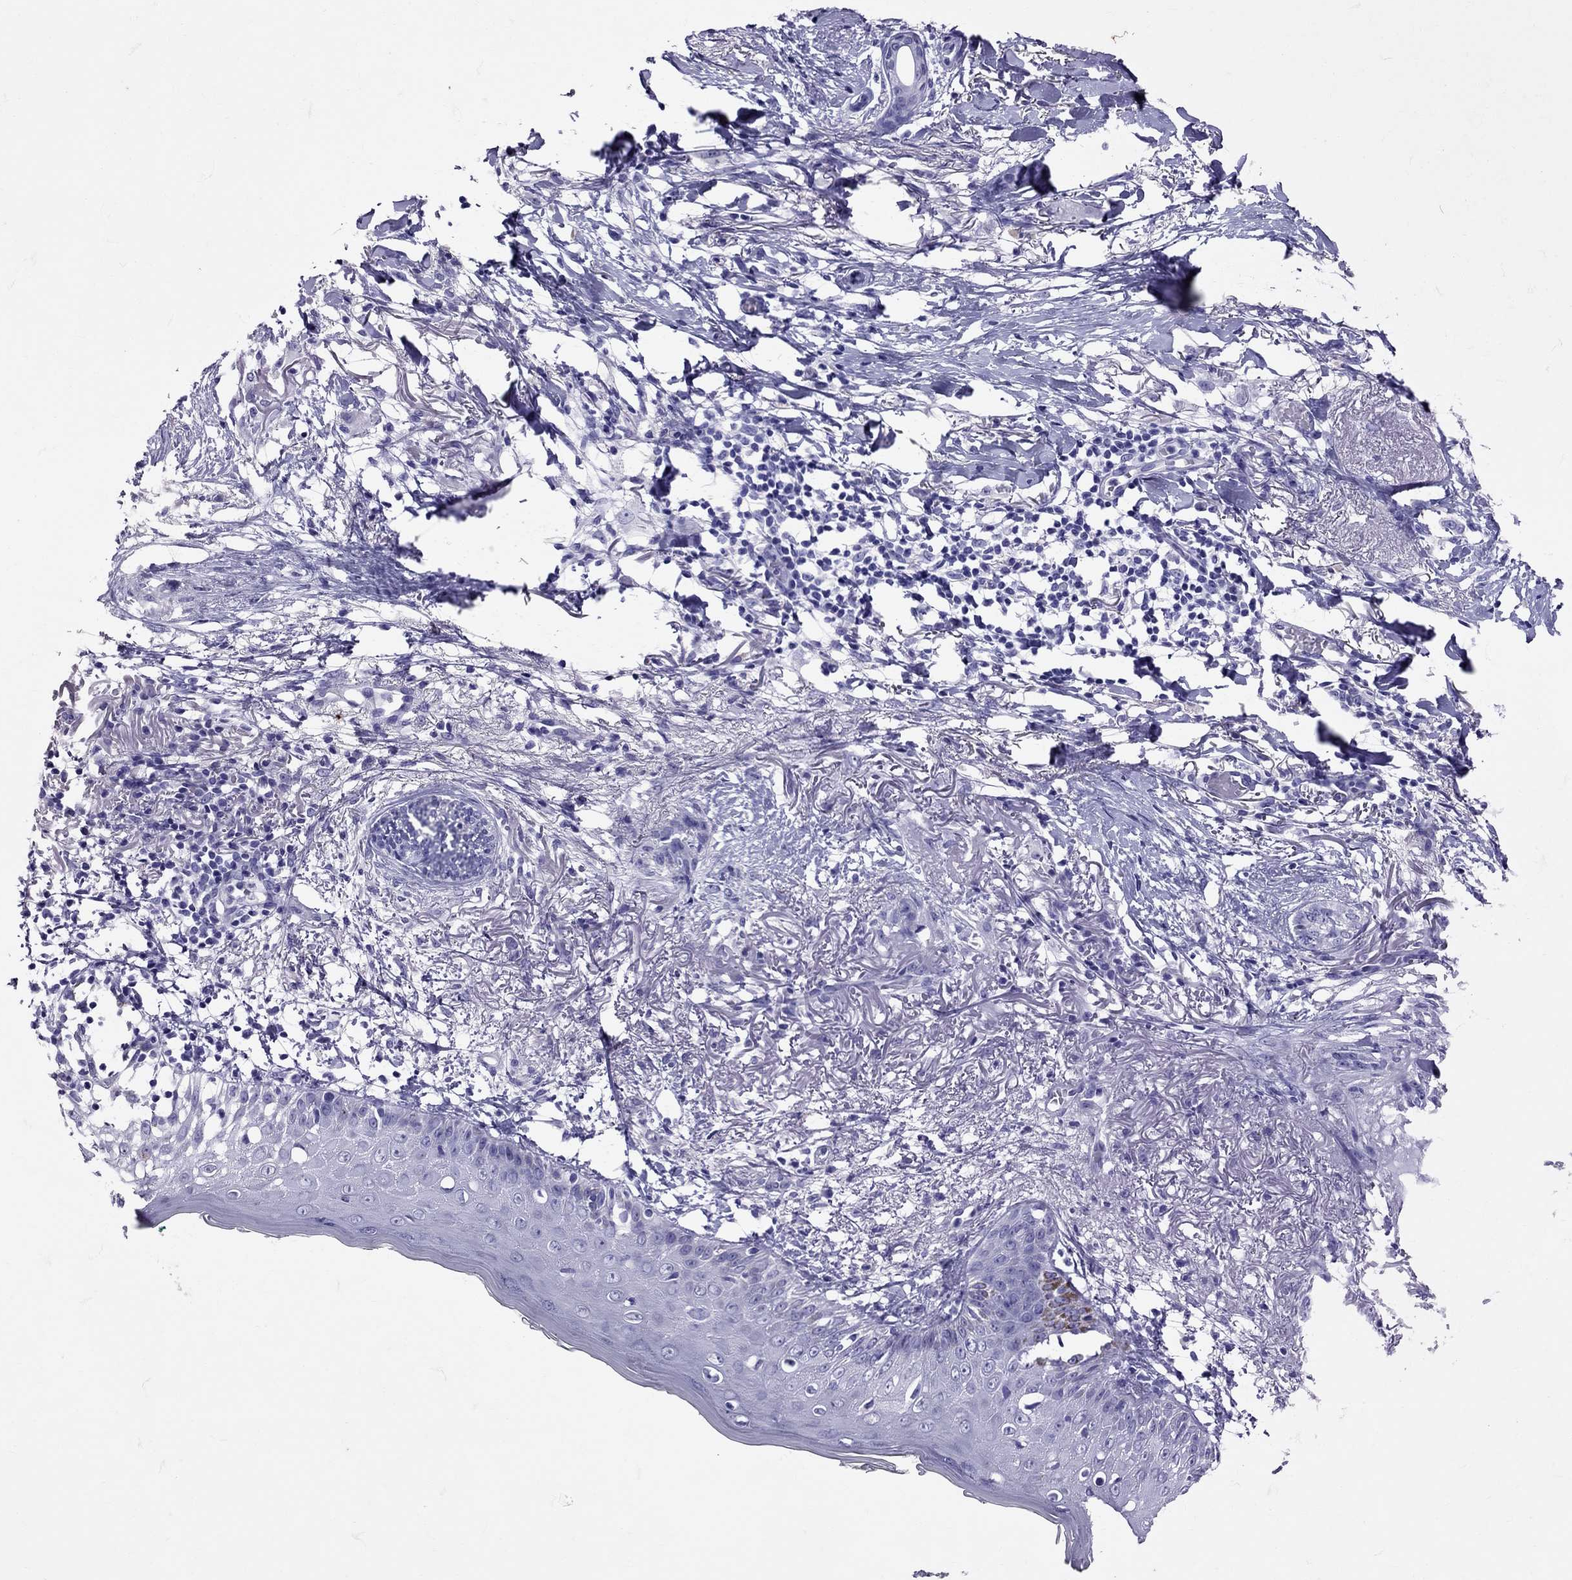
{"staining": {"intensity": "negative", "quantity": "none", "location": "none"}, "tissue": "skin cancer", "cell_type": "Tumor cells", "image_type": "cancer", "snomed": [{"axis": "morphology", "description": "Normal tissue, NOS"}, {"axis": "morphology", "description": "Basal cell carcinoma"}, {"axis": "topography", "description": "Skin"}], "caption": "DAB (3,3'-diaminobenzidine) immunohistochemical staining of basal cell carcinoma (skin) shows no significant expression in tumor cells.", "gene": "AVP", "patient": {"sex": "male", "age": 84}}